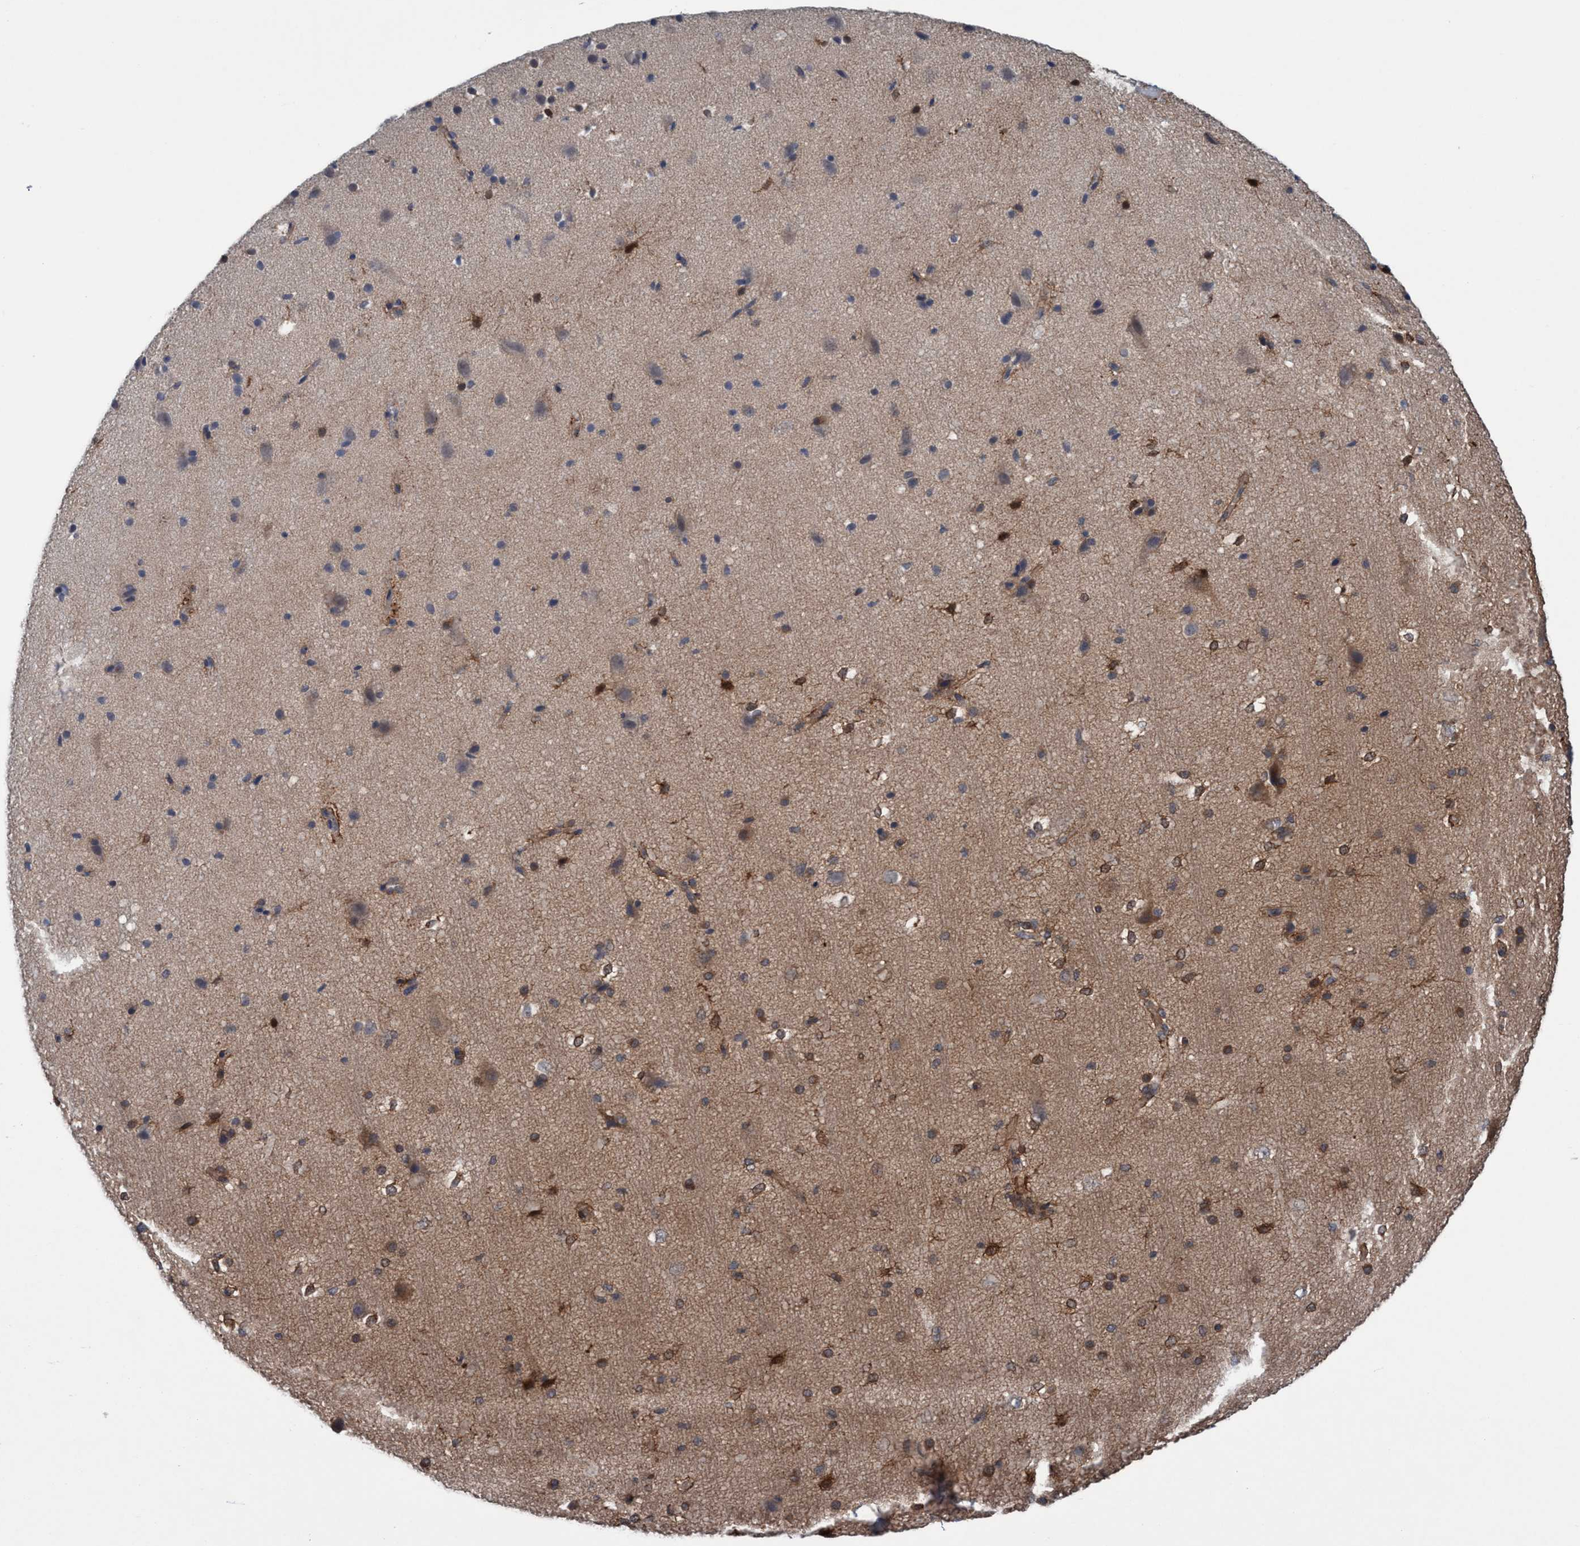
{"staining": {"intensity": "strong", "quantity": "25%-75%", "location": "cytoplasmic/membranous"}, "tissue": "cerebral cortex", "cell_type": "Endothelial cells", "image_type": "normal", "snomed": [{"axis": "morphology", "description": "Normal tissue, NOS"}, {"axis": "morphology", "description": "Developmental malformation"}, {"axis": "topography", "description": "Cerebral cortex"}], "caption": "Cerebral cortex stained with DAB (3,3'-diaminobenzidine) immunohistochemistry shows high levels of strong cytoplasmic/membranous expression in about 25%-75% of endothelial cells. (Brightfield microscopy of DAB IHC at high magnification).", "gene": "GLOD4", "patient": {"sex": "female", "age": 30}}